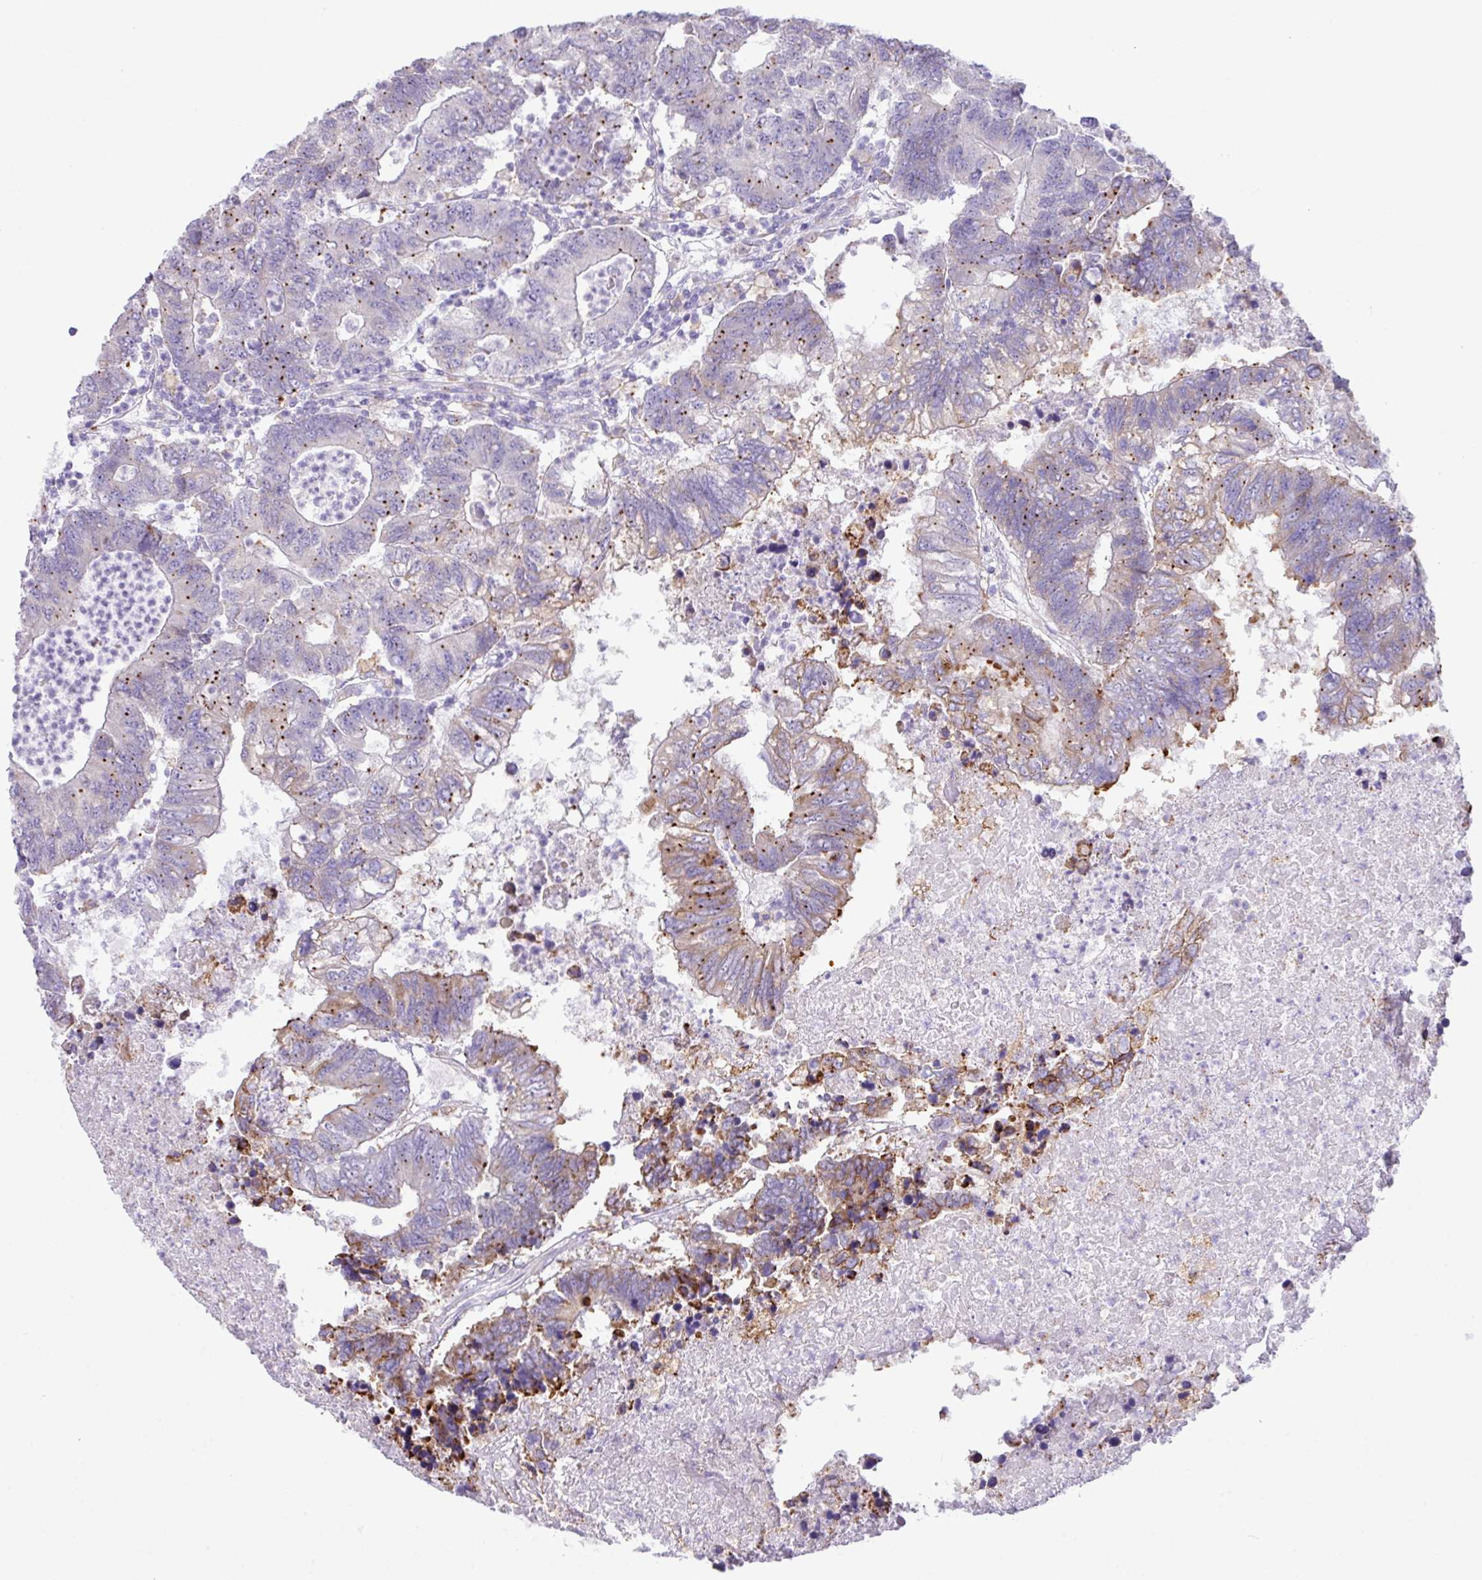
{"staining": {"intensity": "moderate", "quantity": "25%-75%", "location": "cytoplasmic/membranous"}, "tissue": "colorectal cancer", "cell_type": "Tumor cells", "image_type": "cancer", "snomed": [{"axis": "morphology", "description": "Adenocarcinoma, NOS"}, {"axis": "topography", "description": "Colon"}], "caption": "There is medium levels of moderate cytoplasmic/membranous positivity in tumor cells of adenocarcinoma (colorectal), as demonstrated by immunohistochemical staining (brown color).", "gene": "RGS21", "patient": {"sex": "female", "age": 48}}